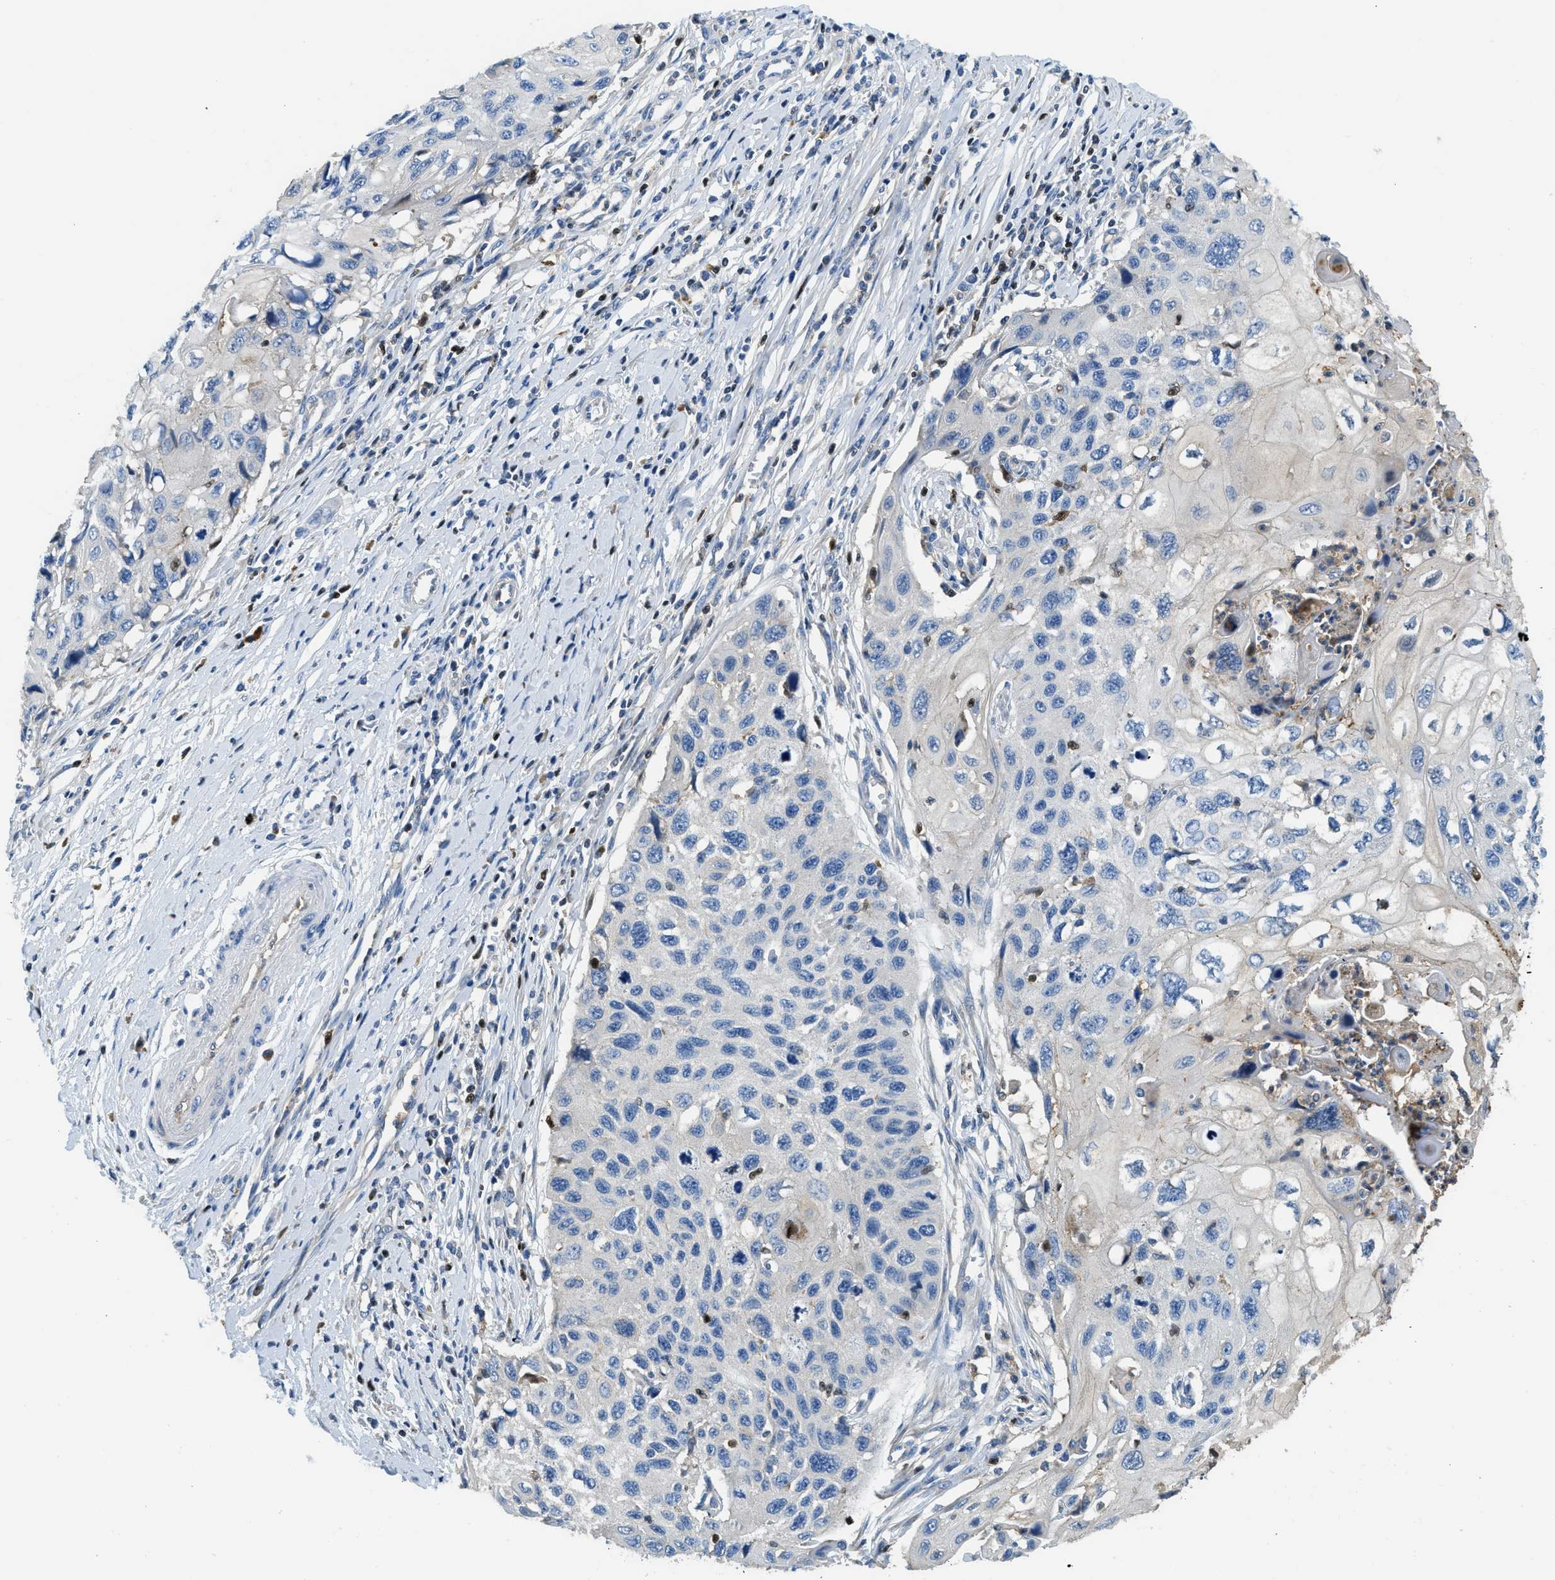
{"staining": {"intensity": "negative", "quantity": "none", "location": "none"}, "tissue": "cervical cancer", "cell_type": "Tumor cells", "image_type": "cancer", "snomed": [{"axis": "morphology", "description": "Squamous cell carcinoma, NOS"}, {"axis": "topography", "description": "Cervix"}], "caption": "This is an immunohistochemistry (IHC) histopathology image of cervical cancer (squamous cell carcinoma). There is no positivity in tumor cells.", "gene": "TOX", "patient": {"sex": "female", "age": 70}}